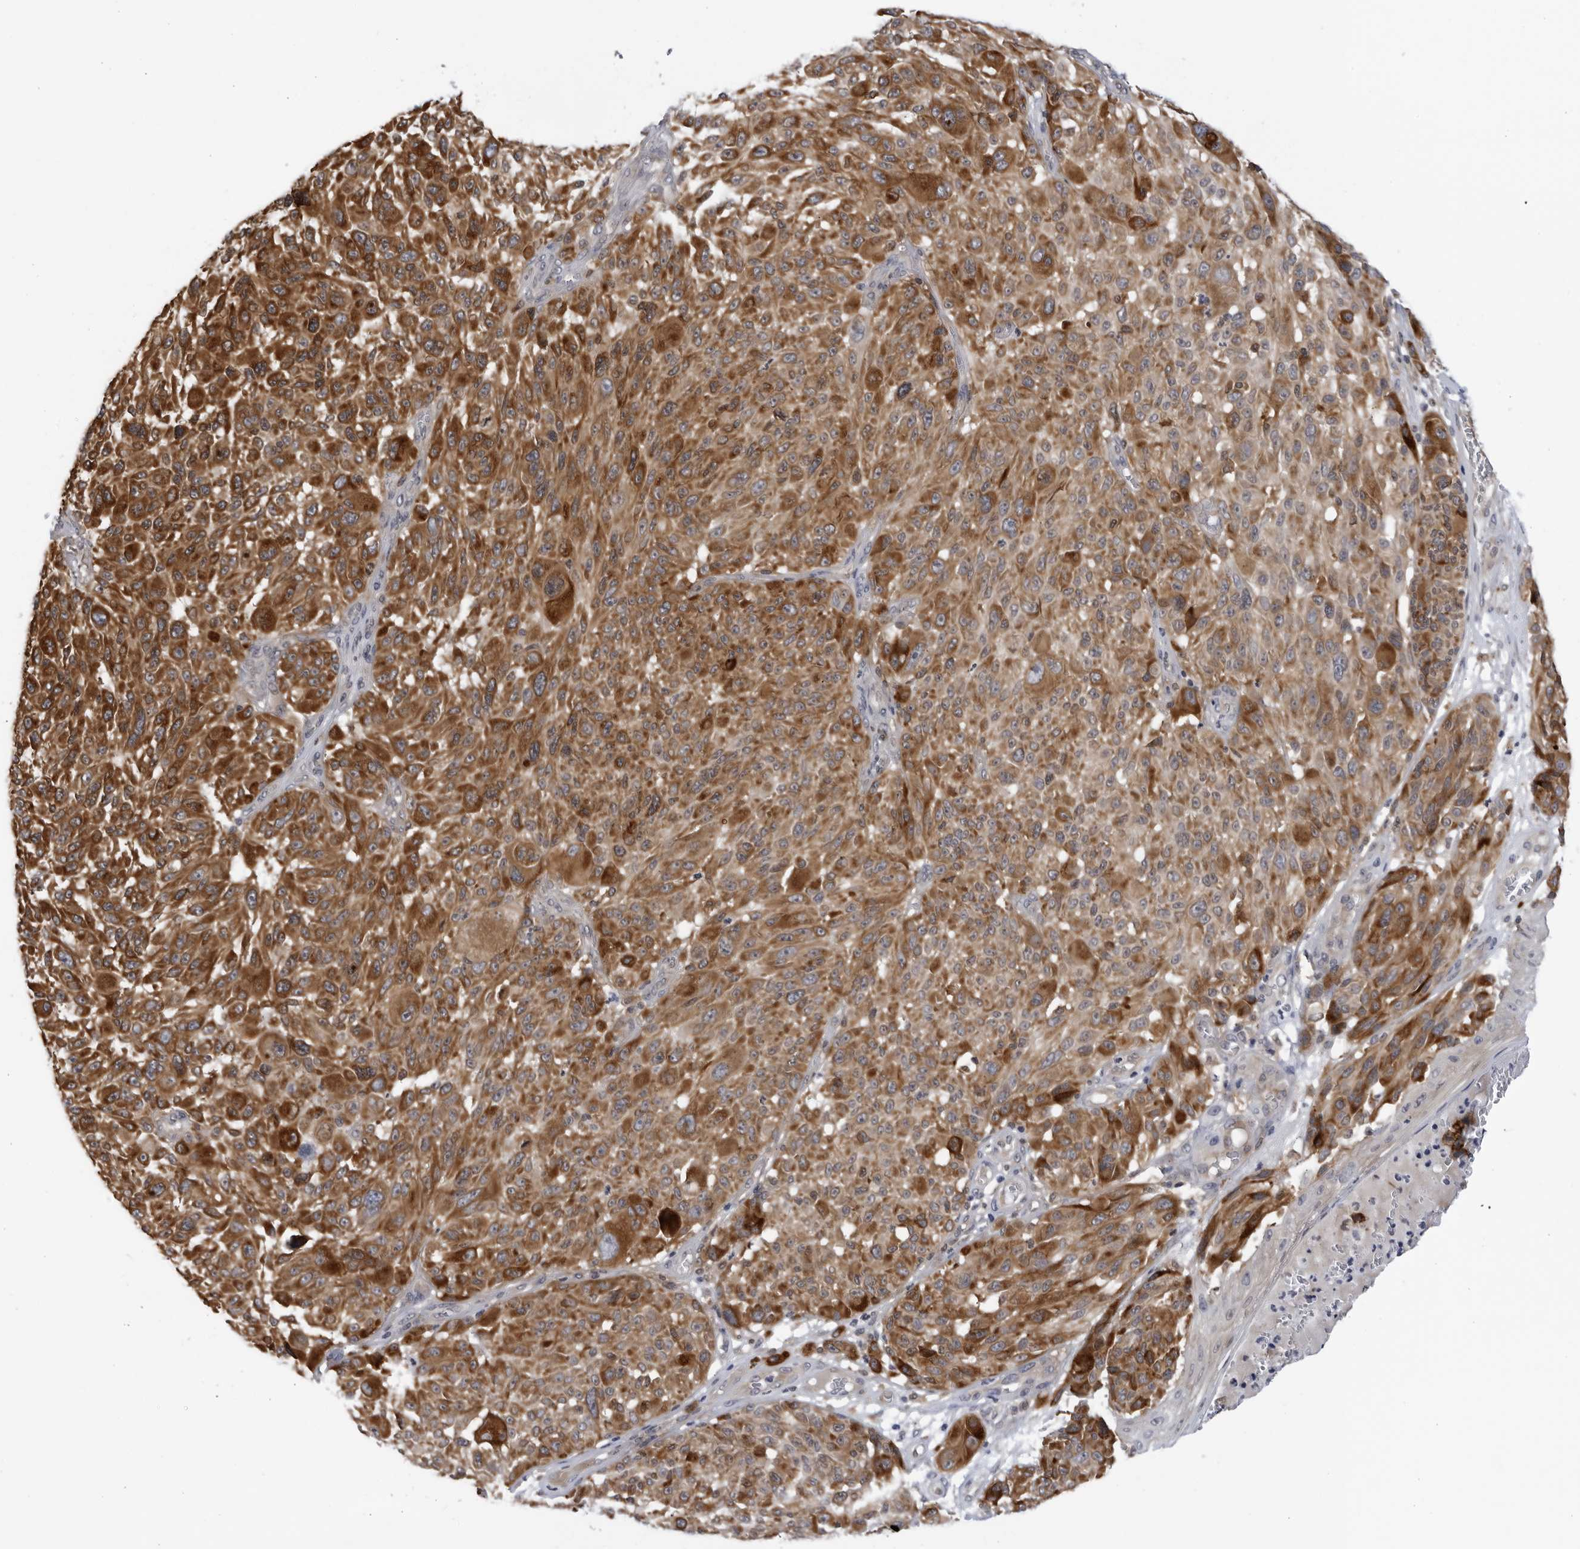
{"staining": {"intensity": "moderate", "quantity": ">75%", "location": "cytoplasmic/membranous"}, "tissue": "melanoma", "cell_type": "Tumor cells", "image_type": "cancer", "snomed": [{"axis": "morphology", "description": "Malignant melanoma, NOS"}, {"axis": "topography", "description": "Skin"}], "caption": "The micrograph displays immunohistochemical staining of malignant melanoma. There is moderate cytoplasmic/membranous expression is seen in about >75% of tumor cells. (IHC, brightfield microscopy, high magnification).", "gene": "BMP2K", "patient": {"sex": "male", "age": 83}}